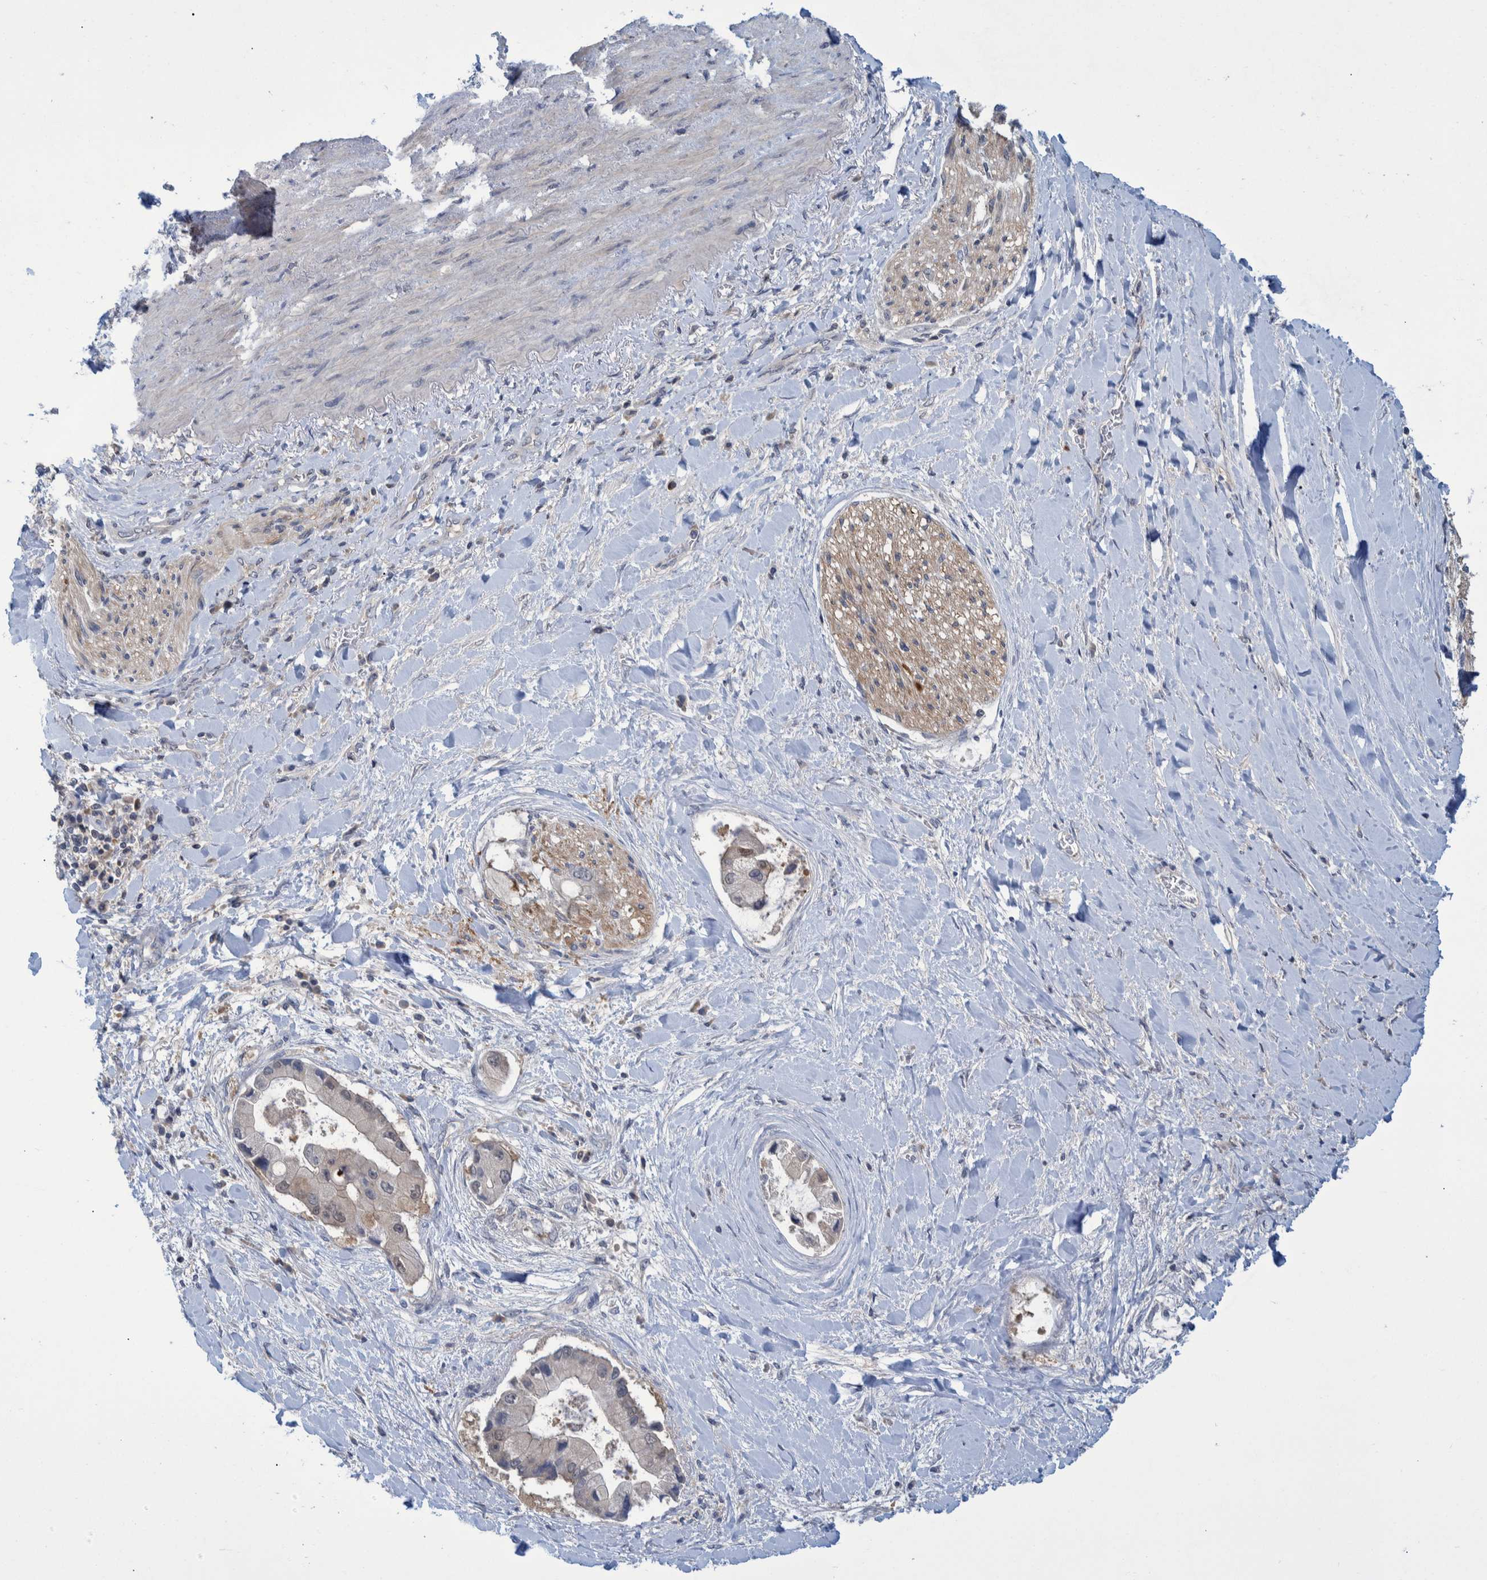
{"staining": {"intensity": "weak", "quantity": "<25%", "location": "cytoplasmic/membranous"}, "tissue": "liver cancer", "cell_type": "Tumor cells", "image_type": "cancer", "snomed": [{"axis": "morphology", "description": "Cholangiocarcinoma"}, {"axis": "topography", "description": "Liver"}], "caption": "Immunohistochemical staining of cholangiocarcinoma (liver) demonstrates no significant positivity in tumor cells. Nuclei are stained in blue.", "gene": "PCYT2", "patient": {"sex": "male", "age": 50}}